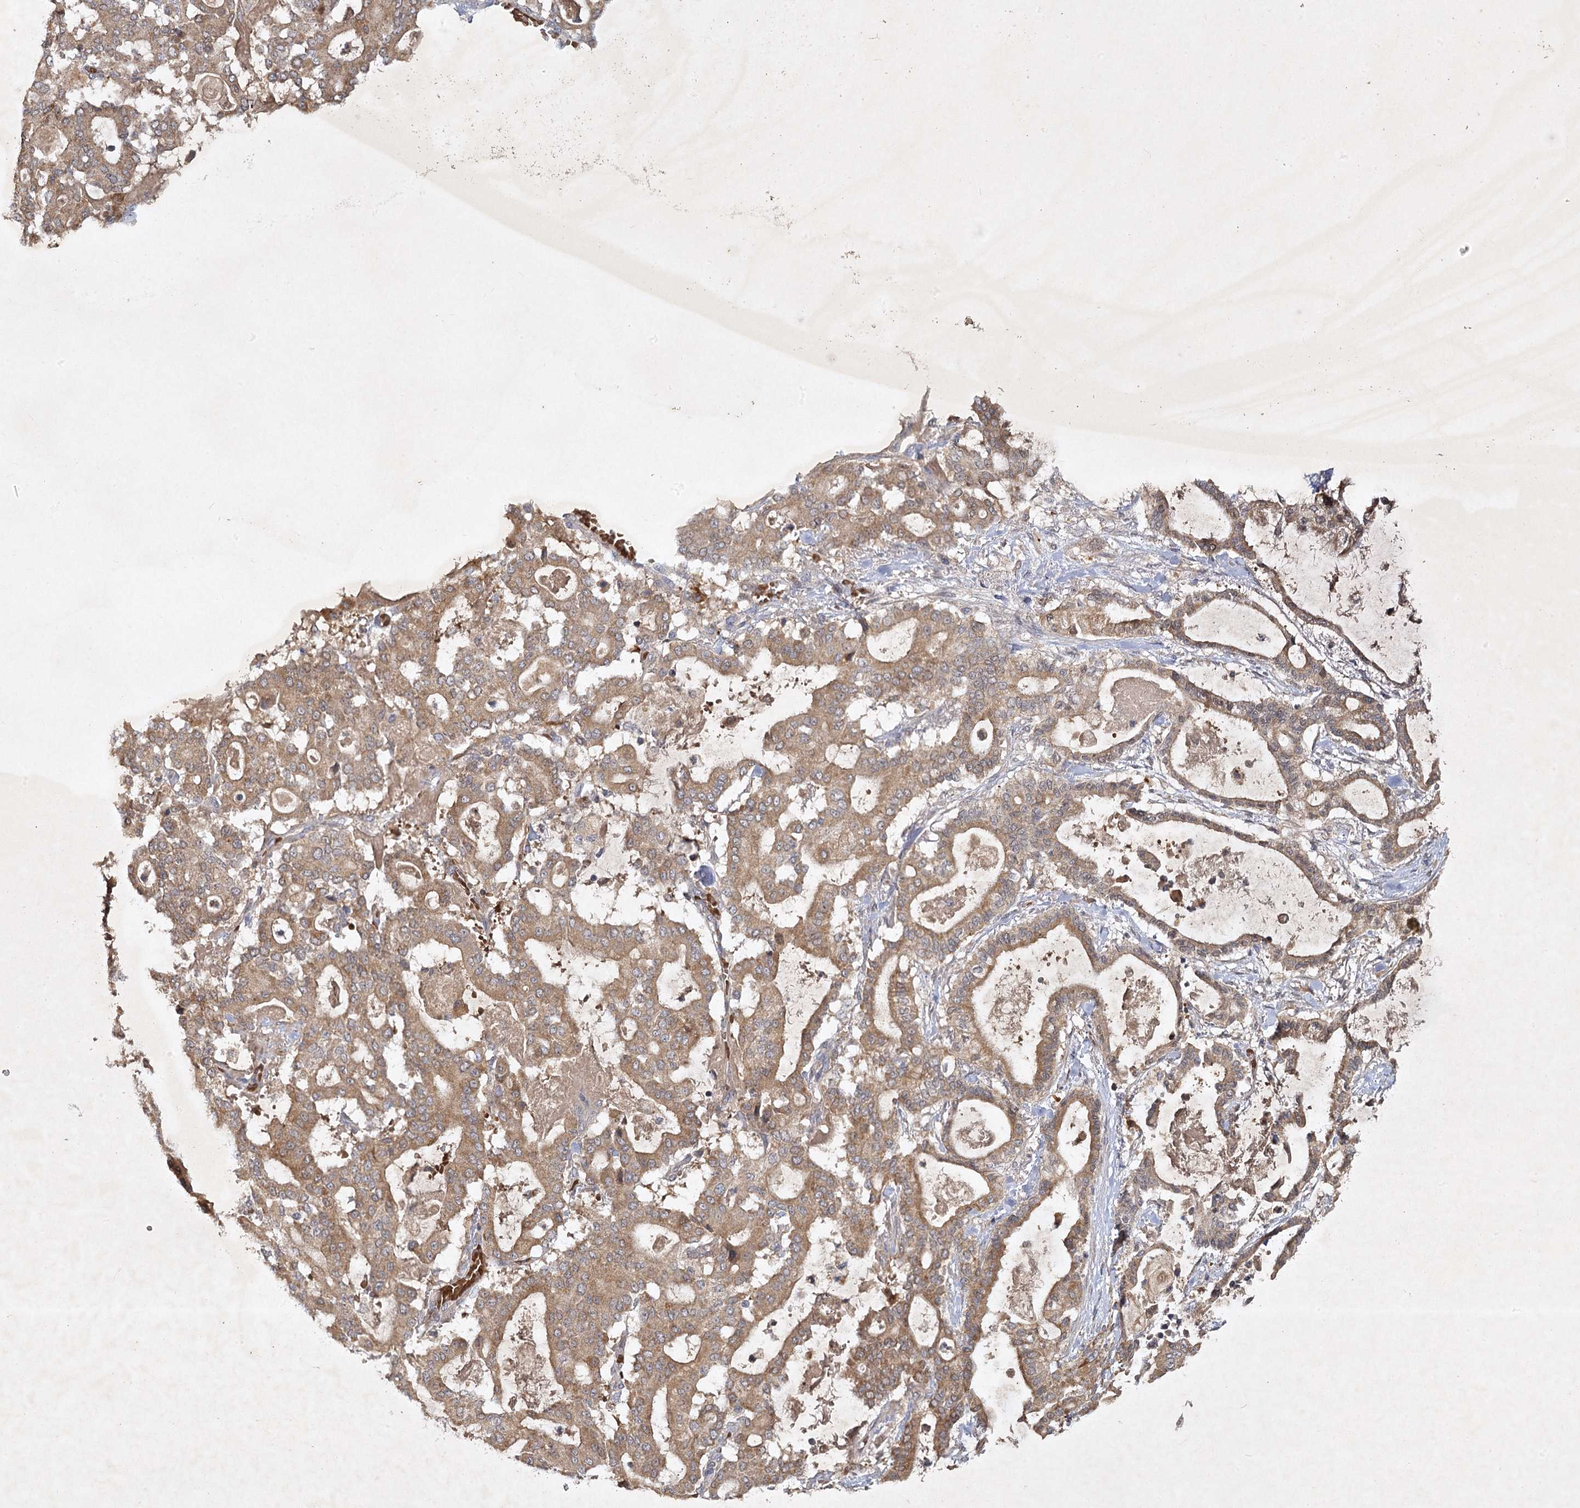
{"staining": {"intensity": "moderate", "quantity": ">75%", "location": "cytoplasmic/membranous"}, "tissue": "pancreatic cancer", "cell_type": "Tumor cells", "image_type": "cancer", "snomed": [{"axis": "morphology", "description": "Adenocarcinoma, NOS"}, {"axis": "topography", "description": "Pancreas"}], "caption": "Immunohistochemical staining of human adenocarcinoma (pancreatic) reveals medium levels of moderate cytoplasmic/membranous expression in approximately >75% of tumor cells.", "gene": "PYROXD2", "patient": {"sex": "male", "age": 63}}